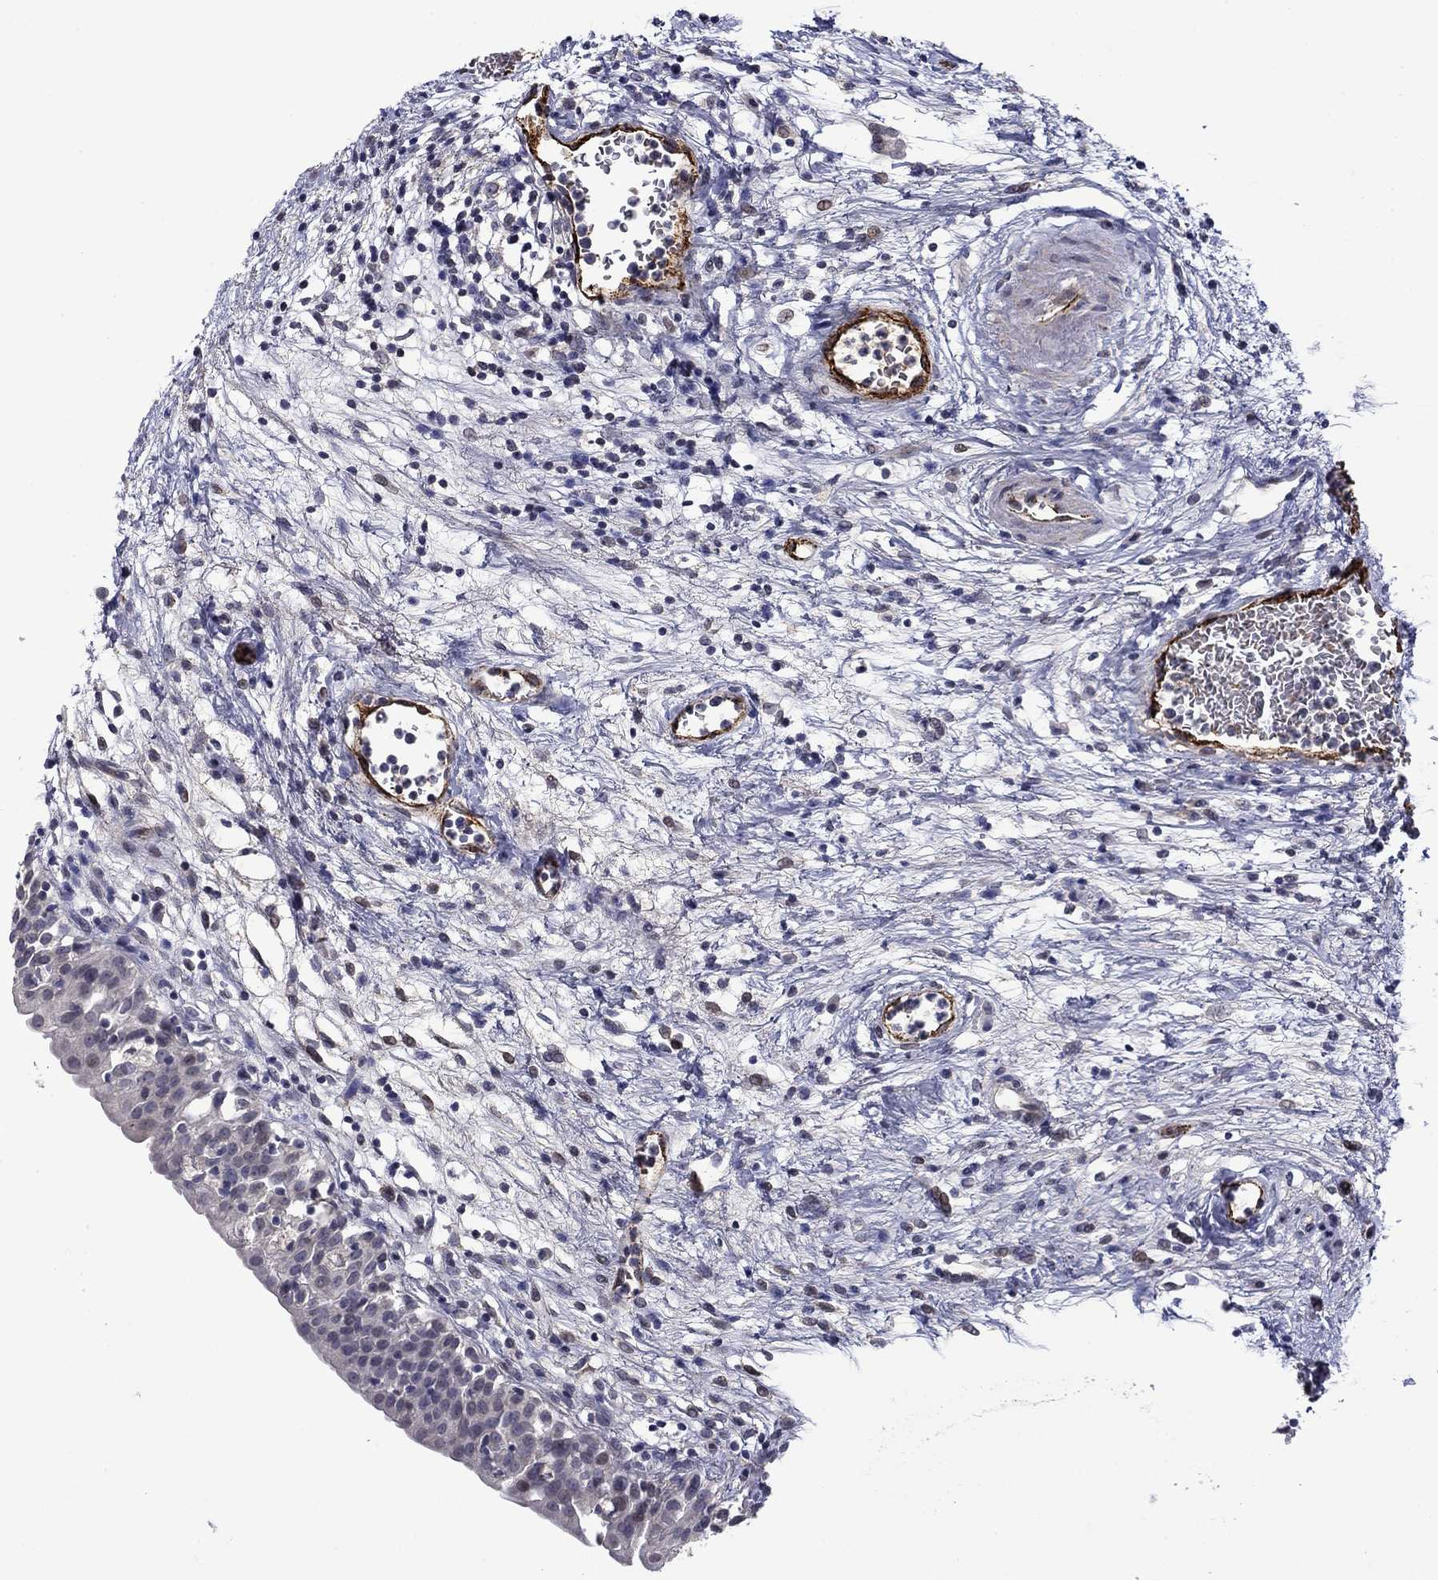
{"staining": {"intensity": "negative", "quantity": "none", "location": "none"}, "tissue": "urinary bladder", "cell_type": "Urothelial cells", "image_type": "normal", "snomed": [{"axis": "morphology", "description": "Normal tissue, NOS"}, {"axis": "topography", "description": "Urinary bladder"}], "caption": "Immunohistochemistry micrograph of normal human urinary bladder stained for a protein (brown), which demonstrates no staining in urothelial cells.", "gene": "SLITRK1", "patient": {"sex": "male", "age": 76}}